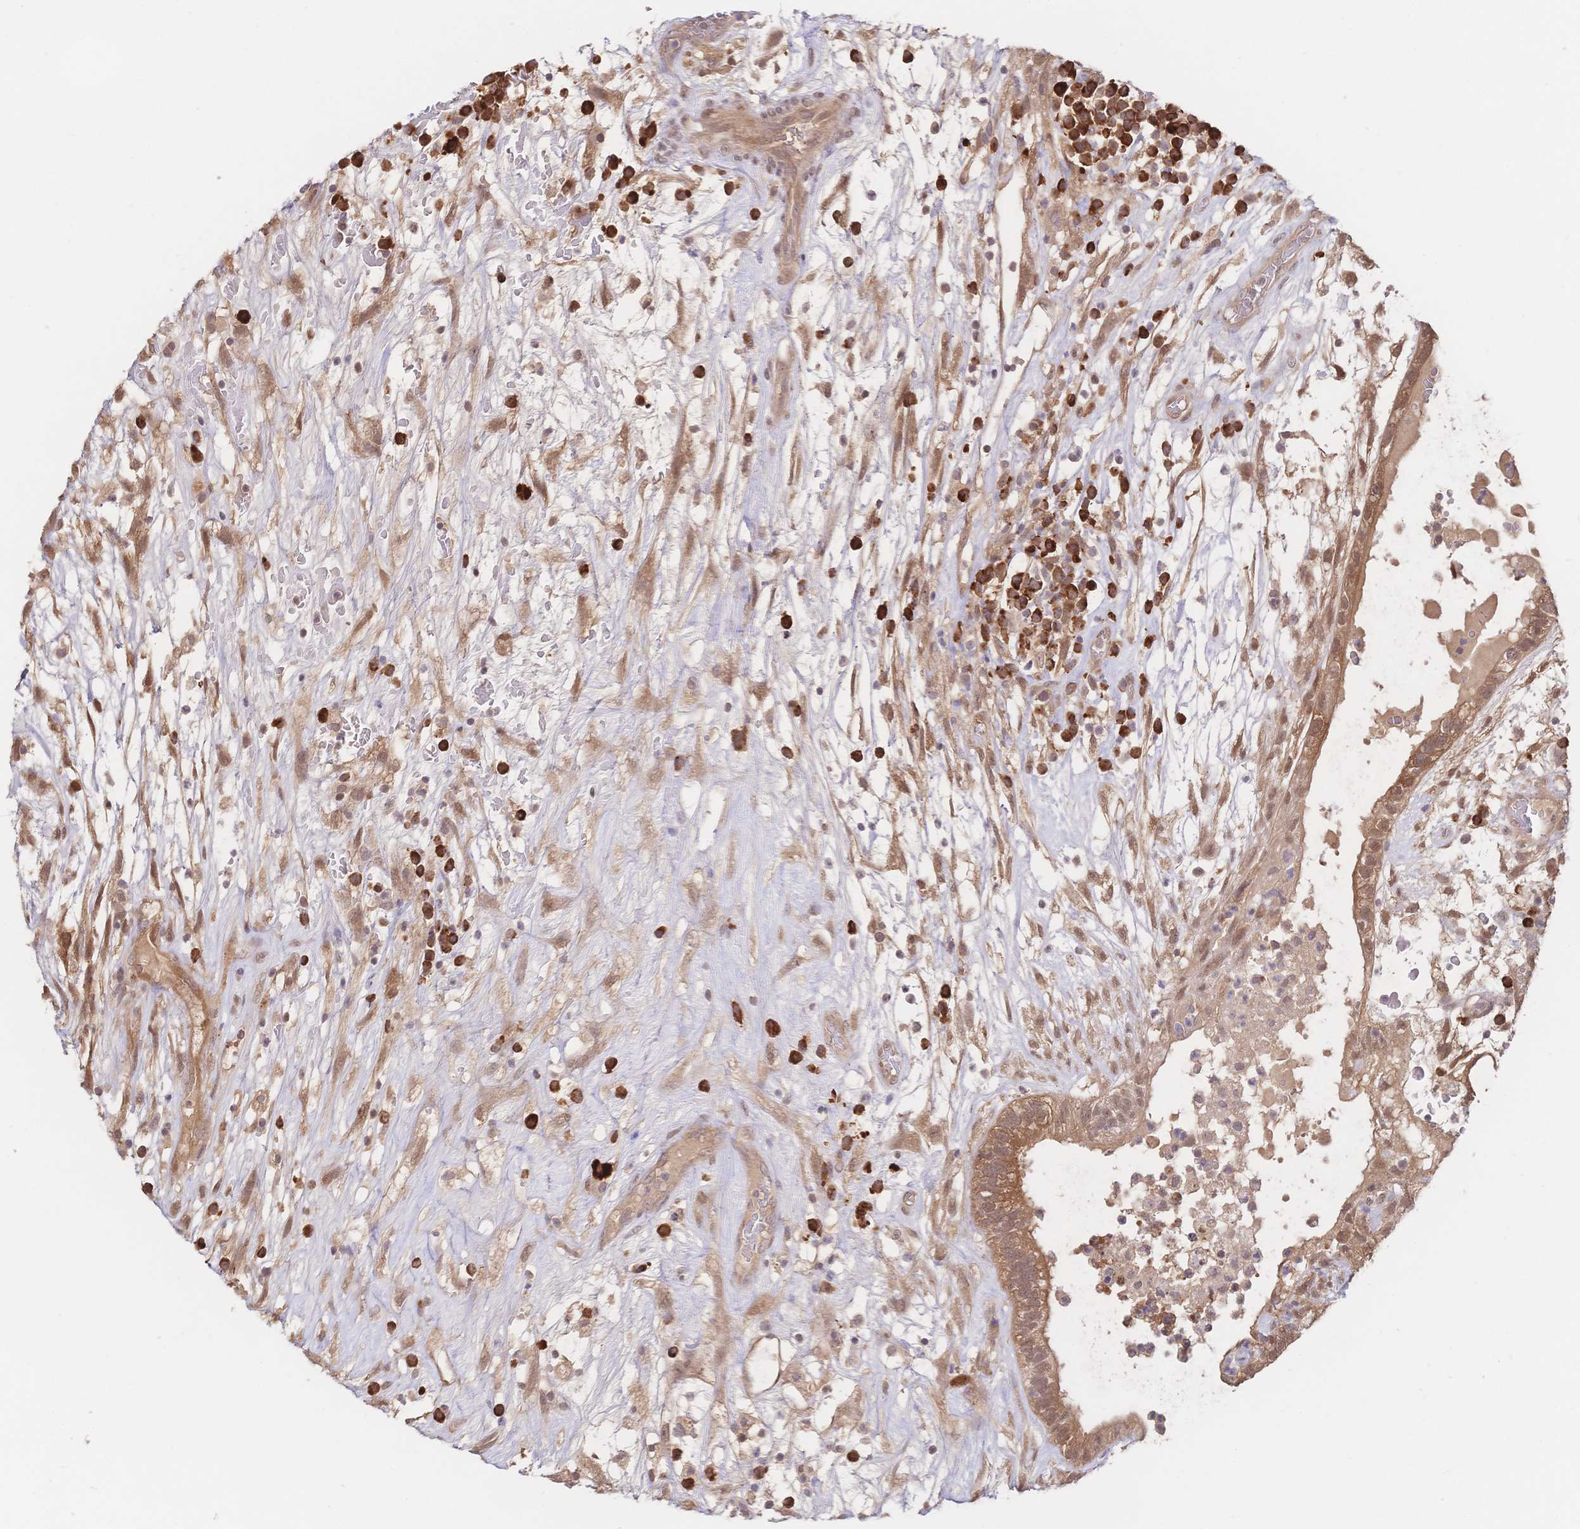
{"staining": {"intensity": "moderate", "quantity": ">75%", "location": "cytoplasmic/membranous"}, "tissue": "testis cancer", "cell_type": "Tumor cells", "image_type": "cancer", "snomed": [{"axis": "morphology", "description": "Normal tissue, NOS"}, {"axis": "morphology", "description": "Carcinoma, Embryonal, NOS"}, {"axis": "topography", "description": "Testis"}], "caption": "A brown stain highlights moderate cytoplasmic/membranous expression of a protein in human embryonal carcinoma (testis) tumor cells.", "gene": "LMO4", "patient": {"sex": "male", "age": 32}}